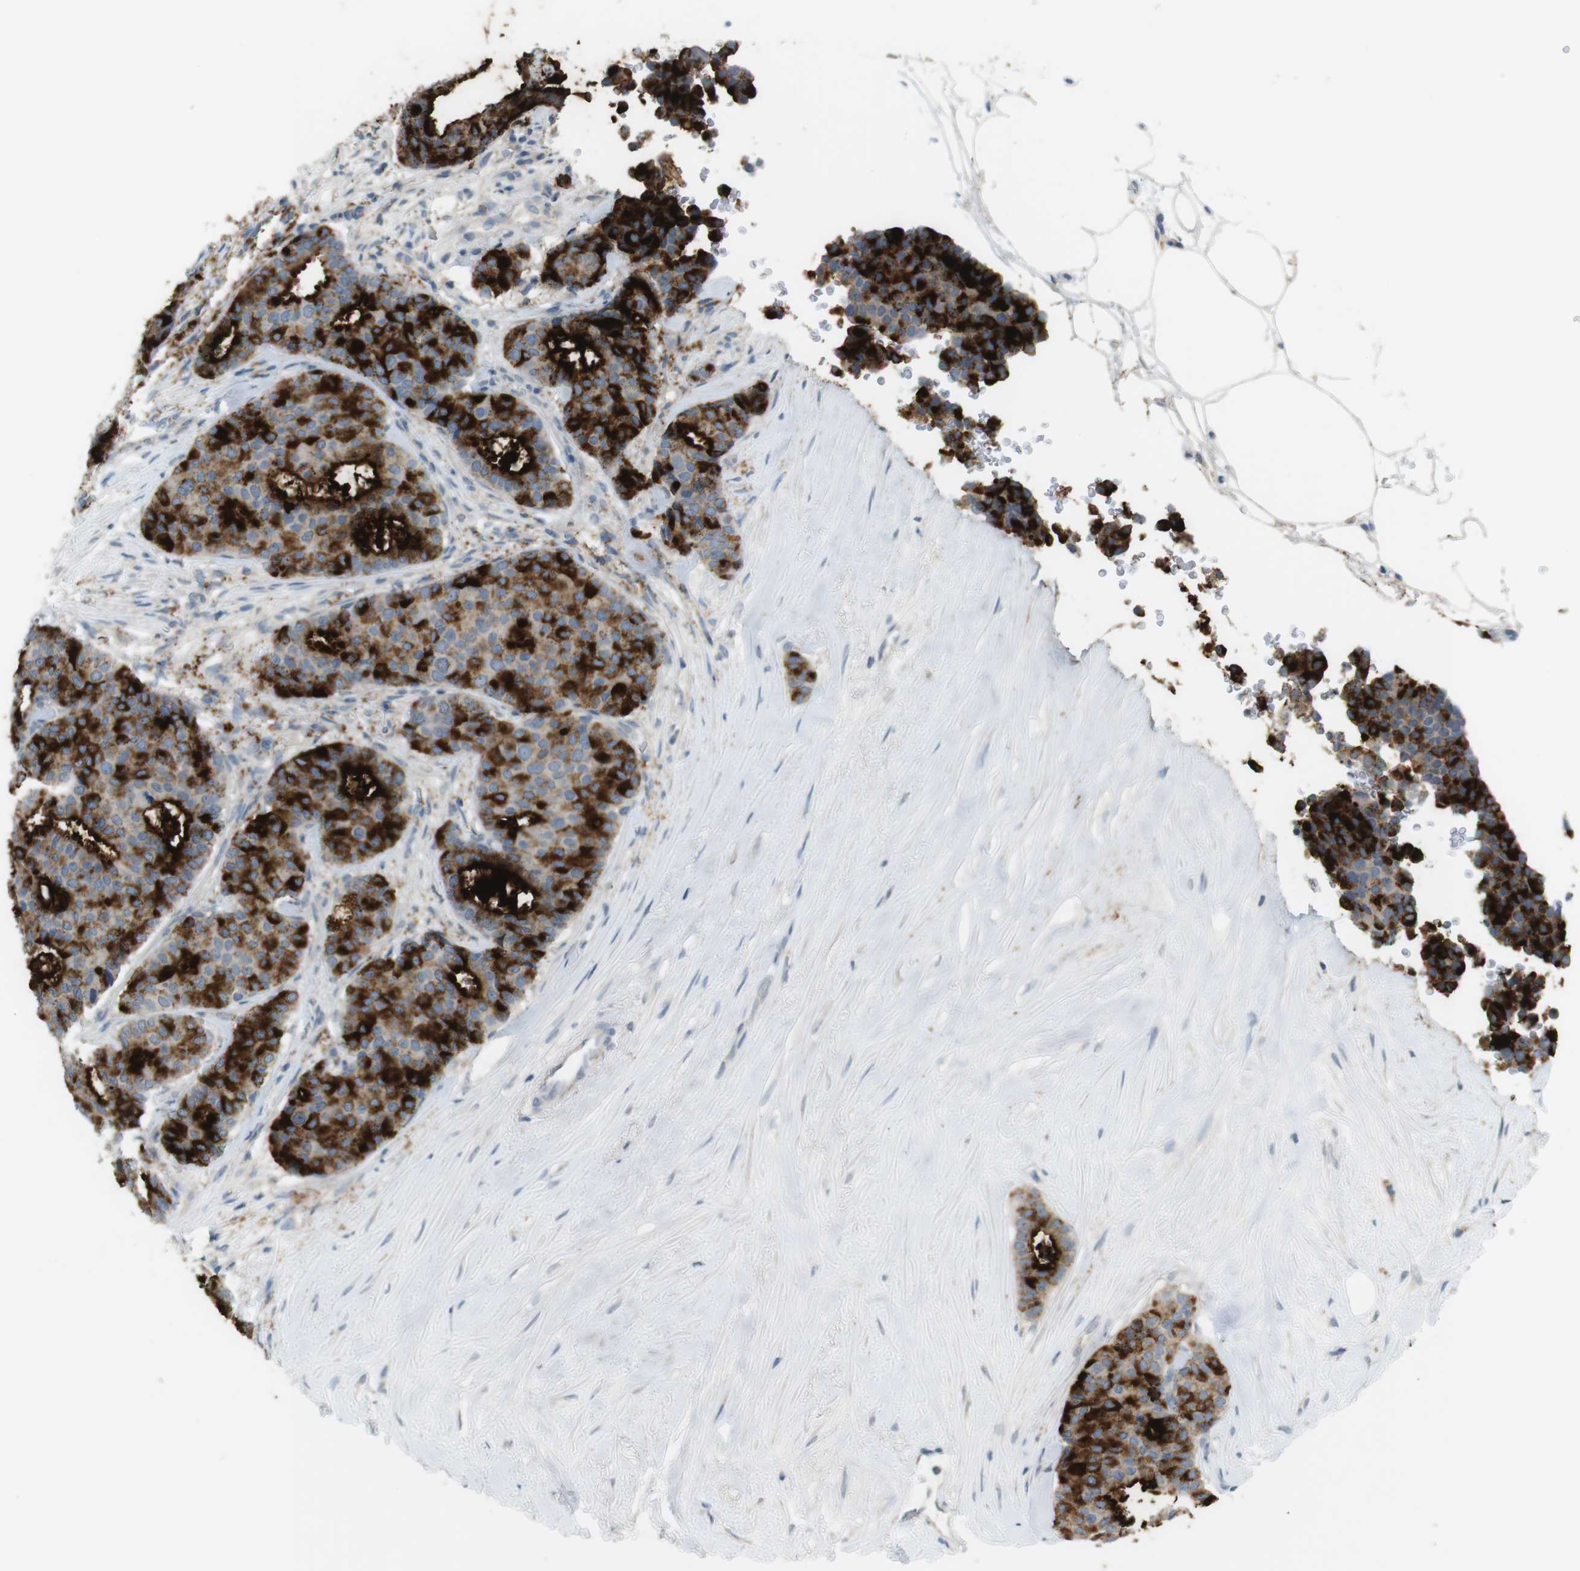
{"staining": {"intensity": "strong", "quantity": ">75%", "location": "cytoplasmic/membranous"}, "tissue": "breast cancer", "cell_type": "Tumor cells", "image_type": "cancer", "snomed": [{"axis": "morphology", "description": "Duct carcinoma"}, {"axis": "topography", "description": "Breast"}], "caption": "Human breast cancer stained for a protein (brown) displays strong cytoplasmic/membranous positive positivity in about >75% of tumor cells.", "gene": "MUC5B", "patient": {"sex": "female", "age": 75}}